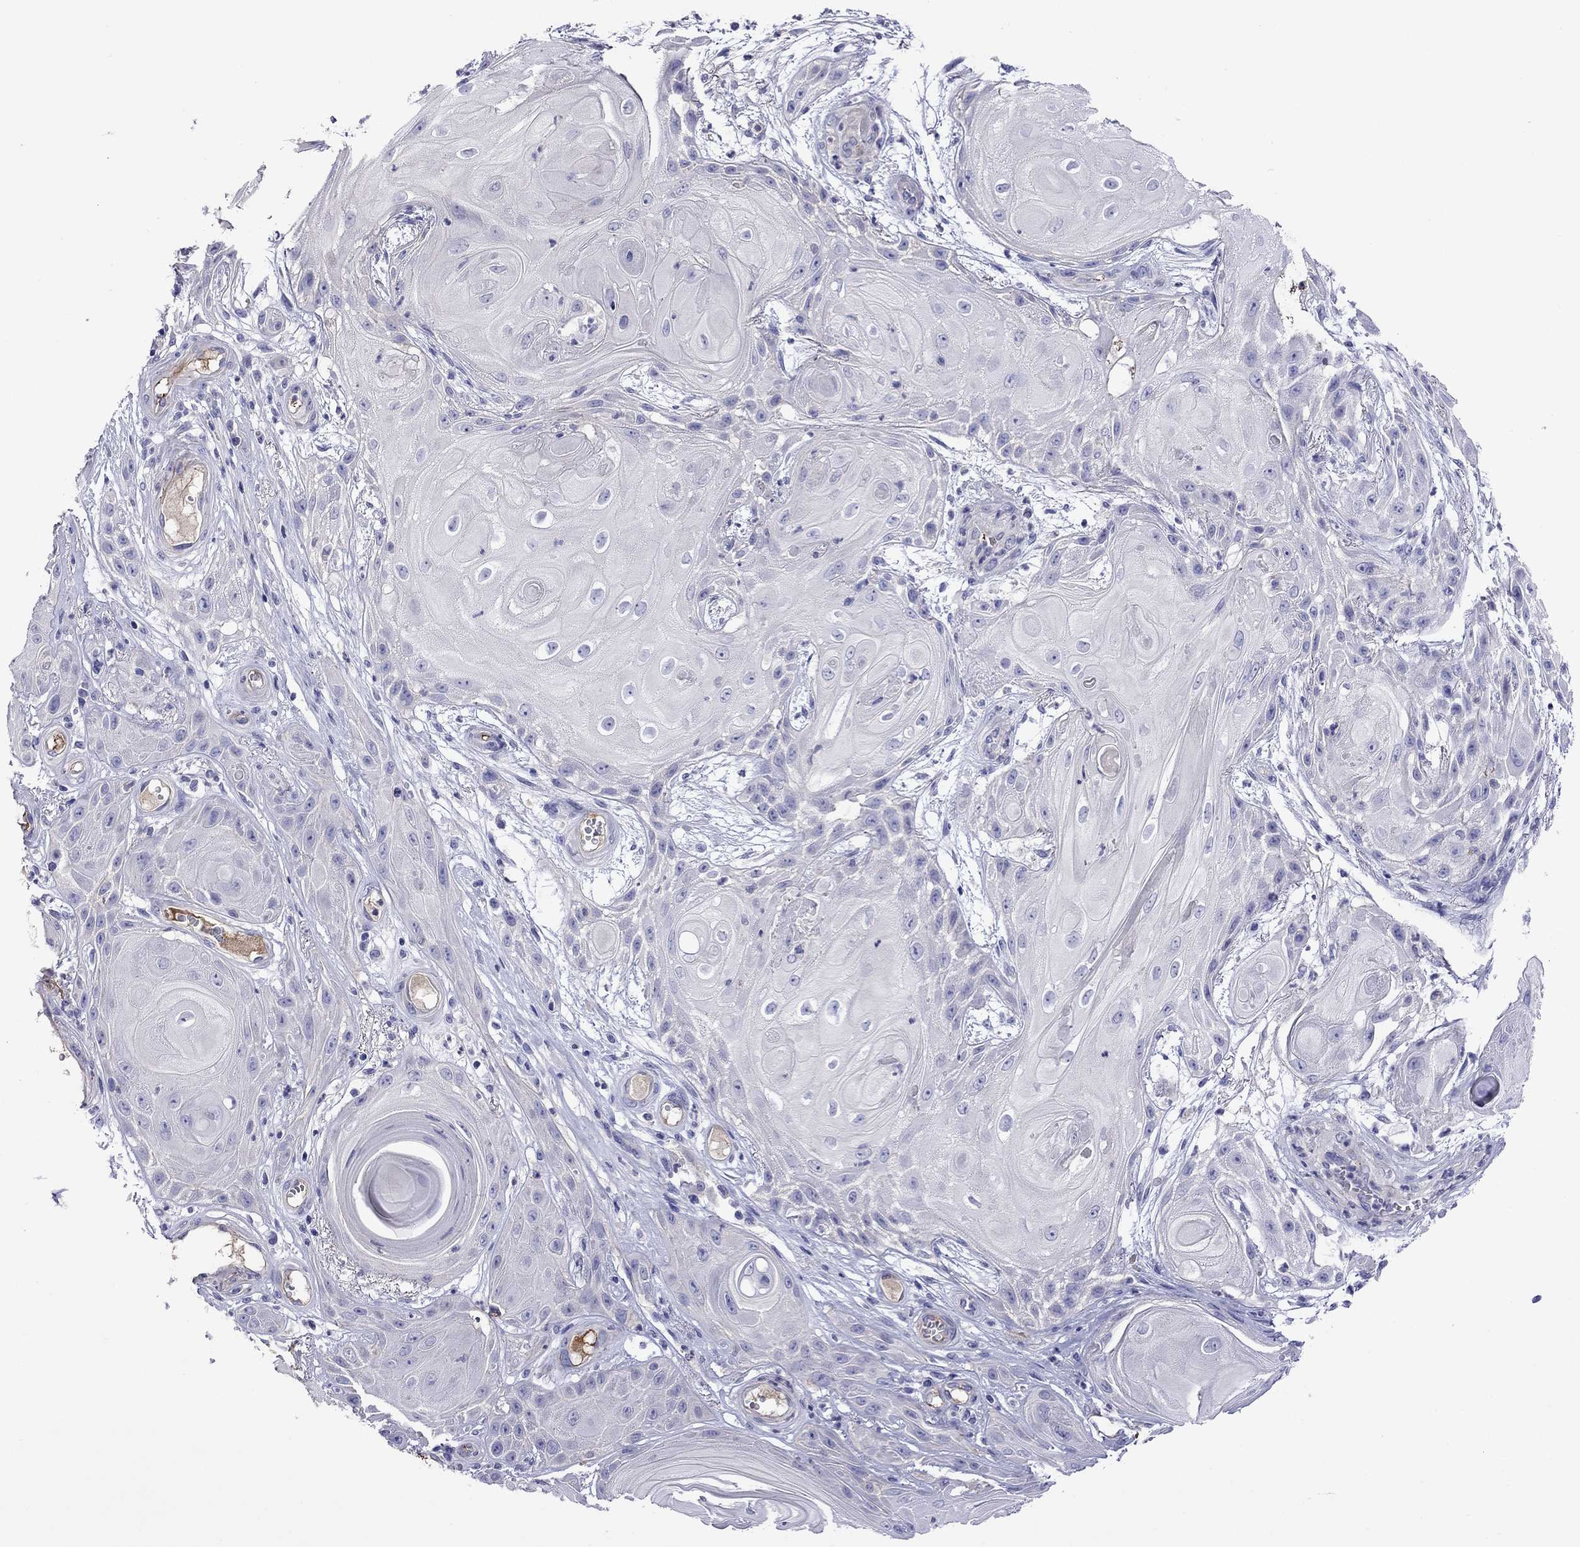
{"staining": {"intensity": "negative", "quantity": "none", "location": "none"}, "tissue": "skin cancer", "cell_type": "Tumor cells", "image_type": "cancer", "snomed": [{"axis": "morphology", "description": "Squamous cell carcinoma, NOS"}, {"axis": "topography", "description": "Skin"}], "caption": "Immunohistochemical staining of skin cancer (squamous cell carcinoma) reveals no significant positivity in tumor cells. The staining was performed using DAB to visualize the protein expression in brown, while the nuclei were stained in blue with hematoxylin (Magnification: 20x).", "gene": "STAR", "patient": {"sex": "male", "age": 62}}